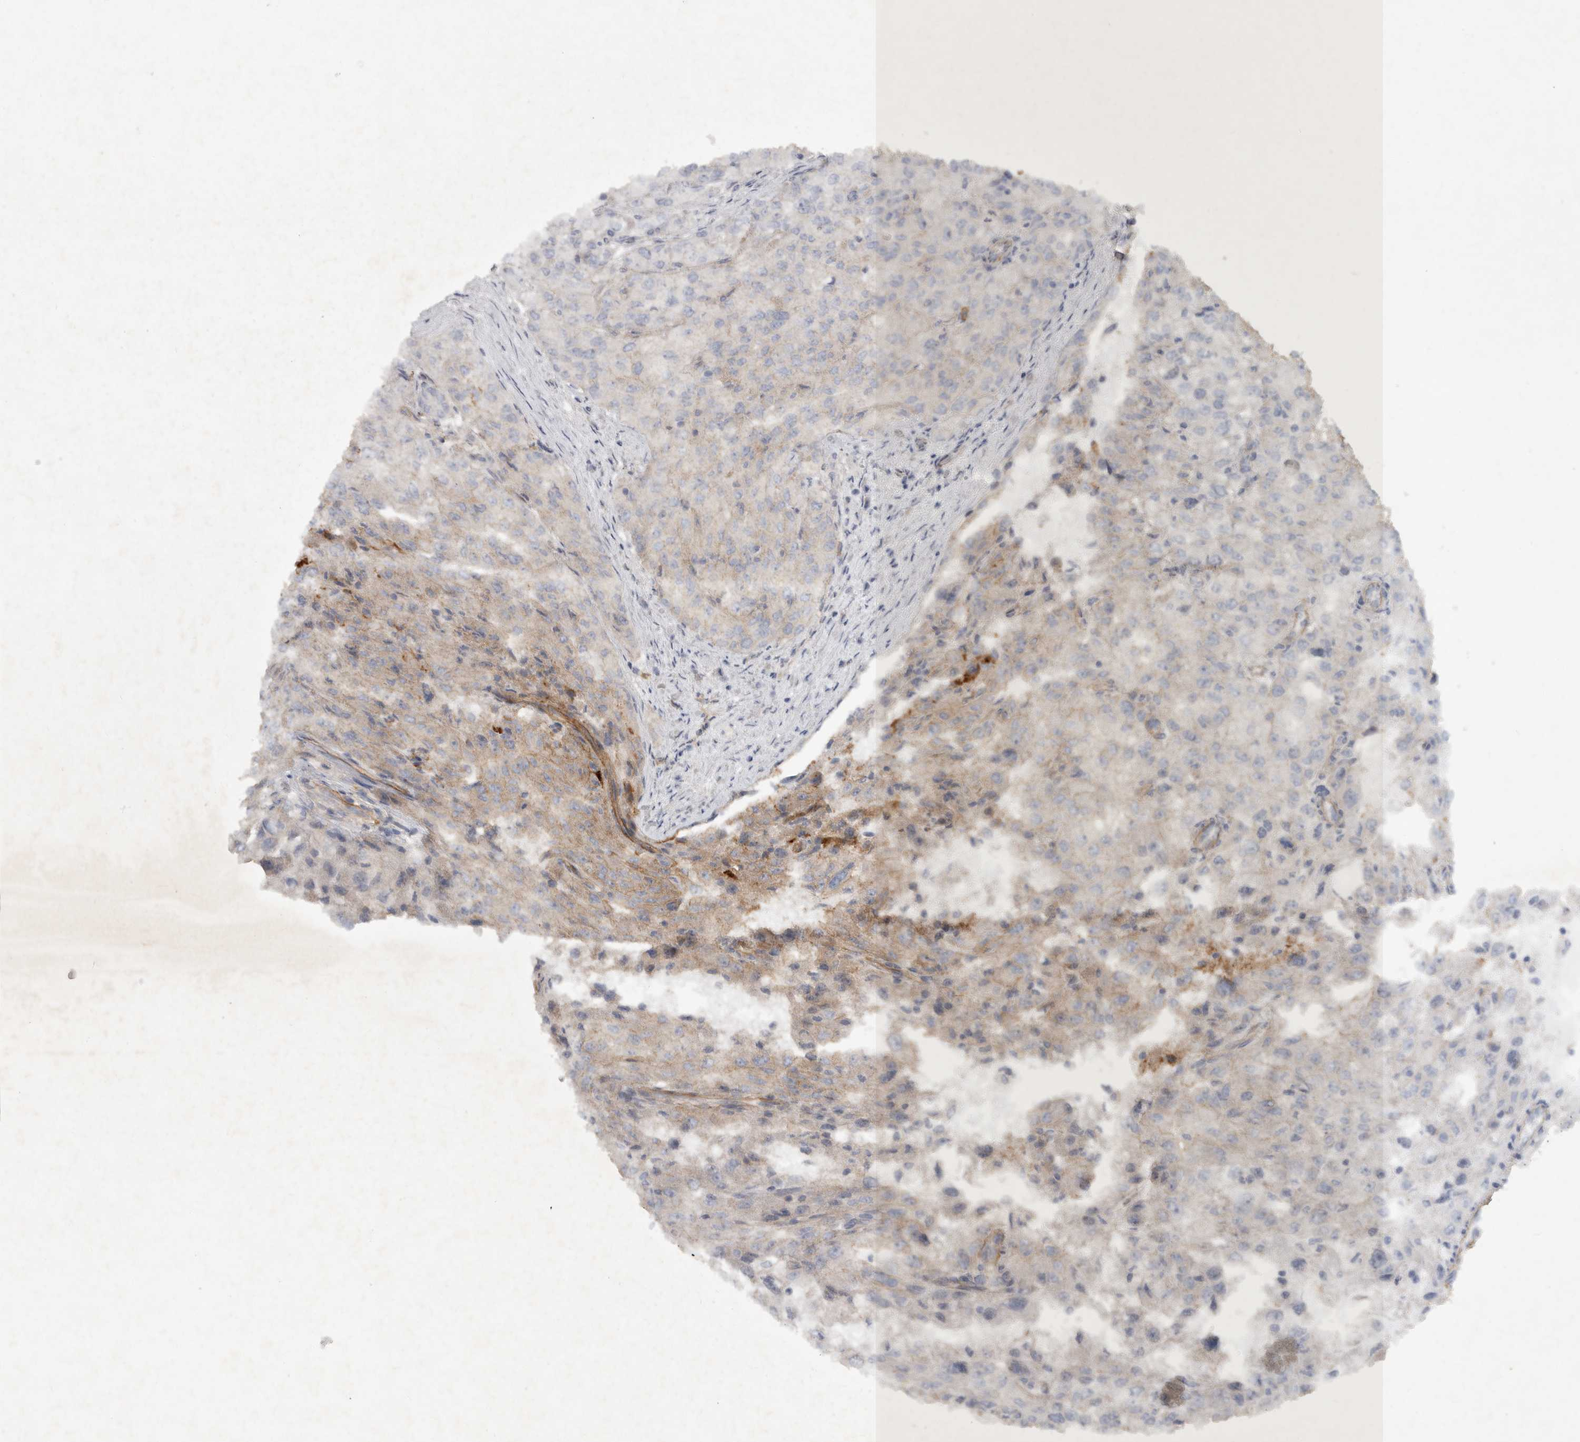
{"staining": {"intensity": "negative", "quantity": "none", "location": "none"}, "tissue": "renal cancer", "cell_type": "Tumor cells", "image_type": "cancer", "snomed": [{"axis": "morphology", "description": "Adenocarcinoma, NOS"}, {"axis": "topography", "description": "Kidney"}], "caption": "The immunohistochemistry (IHC) histopathology image has no significant expression in tumor cells of adenocarcinoma (renal) tissue.", "gene": "MLPH", "patient": {"sex": "female", "age": 54}}